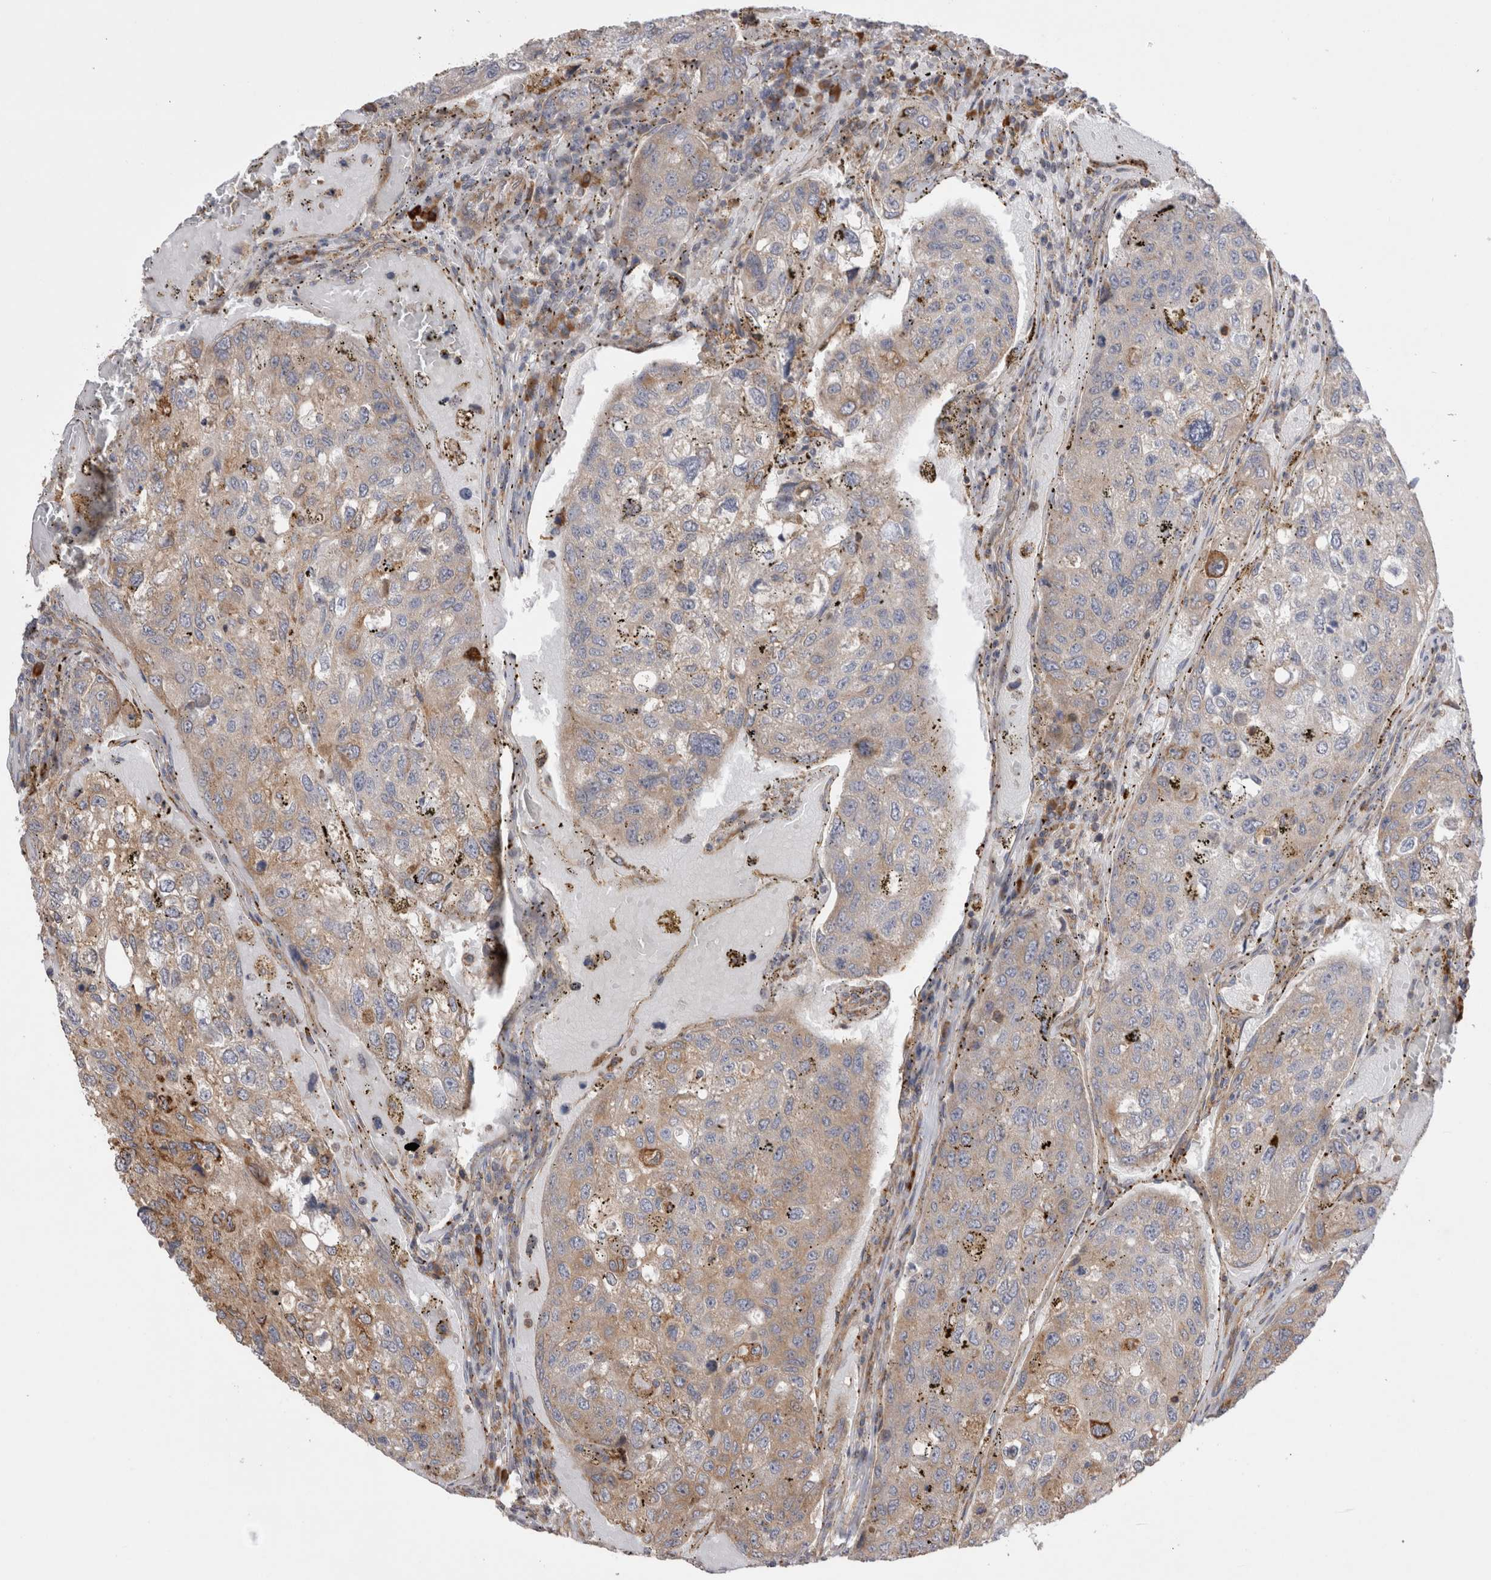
{"staining": {"intensity": "weak", "quantity": "25%-75%", "location": "cytoplasmic/membranous"}, "tissue": "urothelial cancer", "cell_type": "Tumor cells", "image_type": "cancer", "snomed": [{"axis": "morphology", "description": "Urothelial carcinoma, High grade"}, {"axis": "topography", "description": "Lymph node"}, {"axis": "topography", "description": "Urinary bladder"}], "caption": "Urothelial cancer stained for a protein (brown) displays weak cytoplasmic/membranous positive staining in about 25%-75% of tumor cells.", "gene": "PDCD10", "patient": {"sex": "male", "age": 51}}